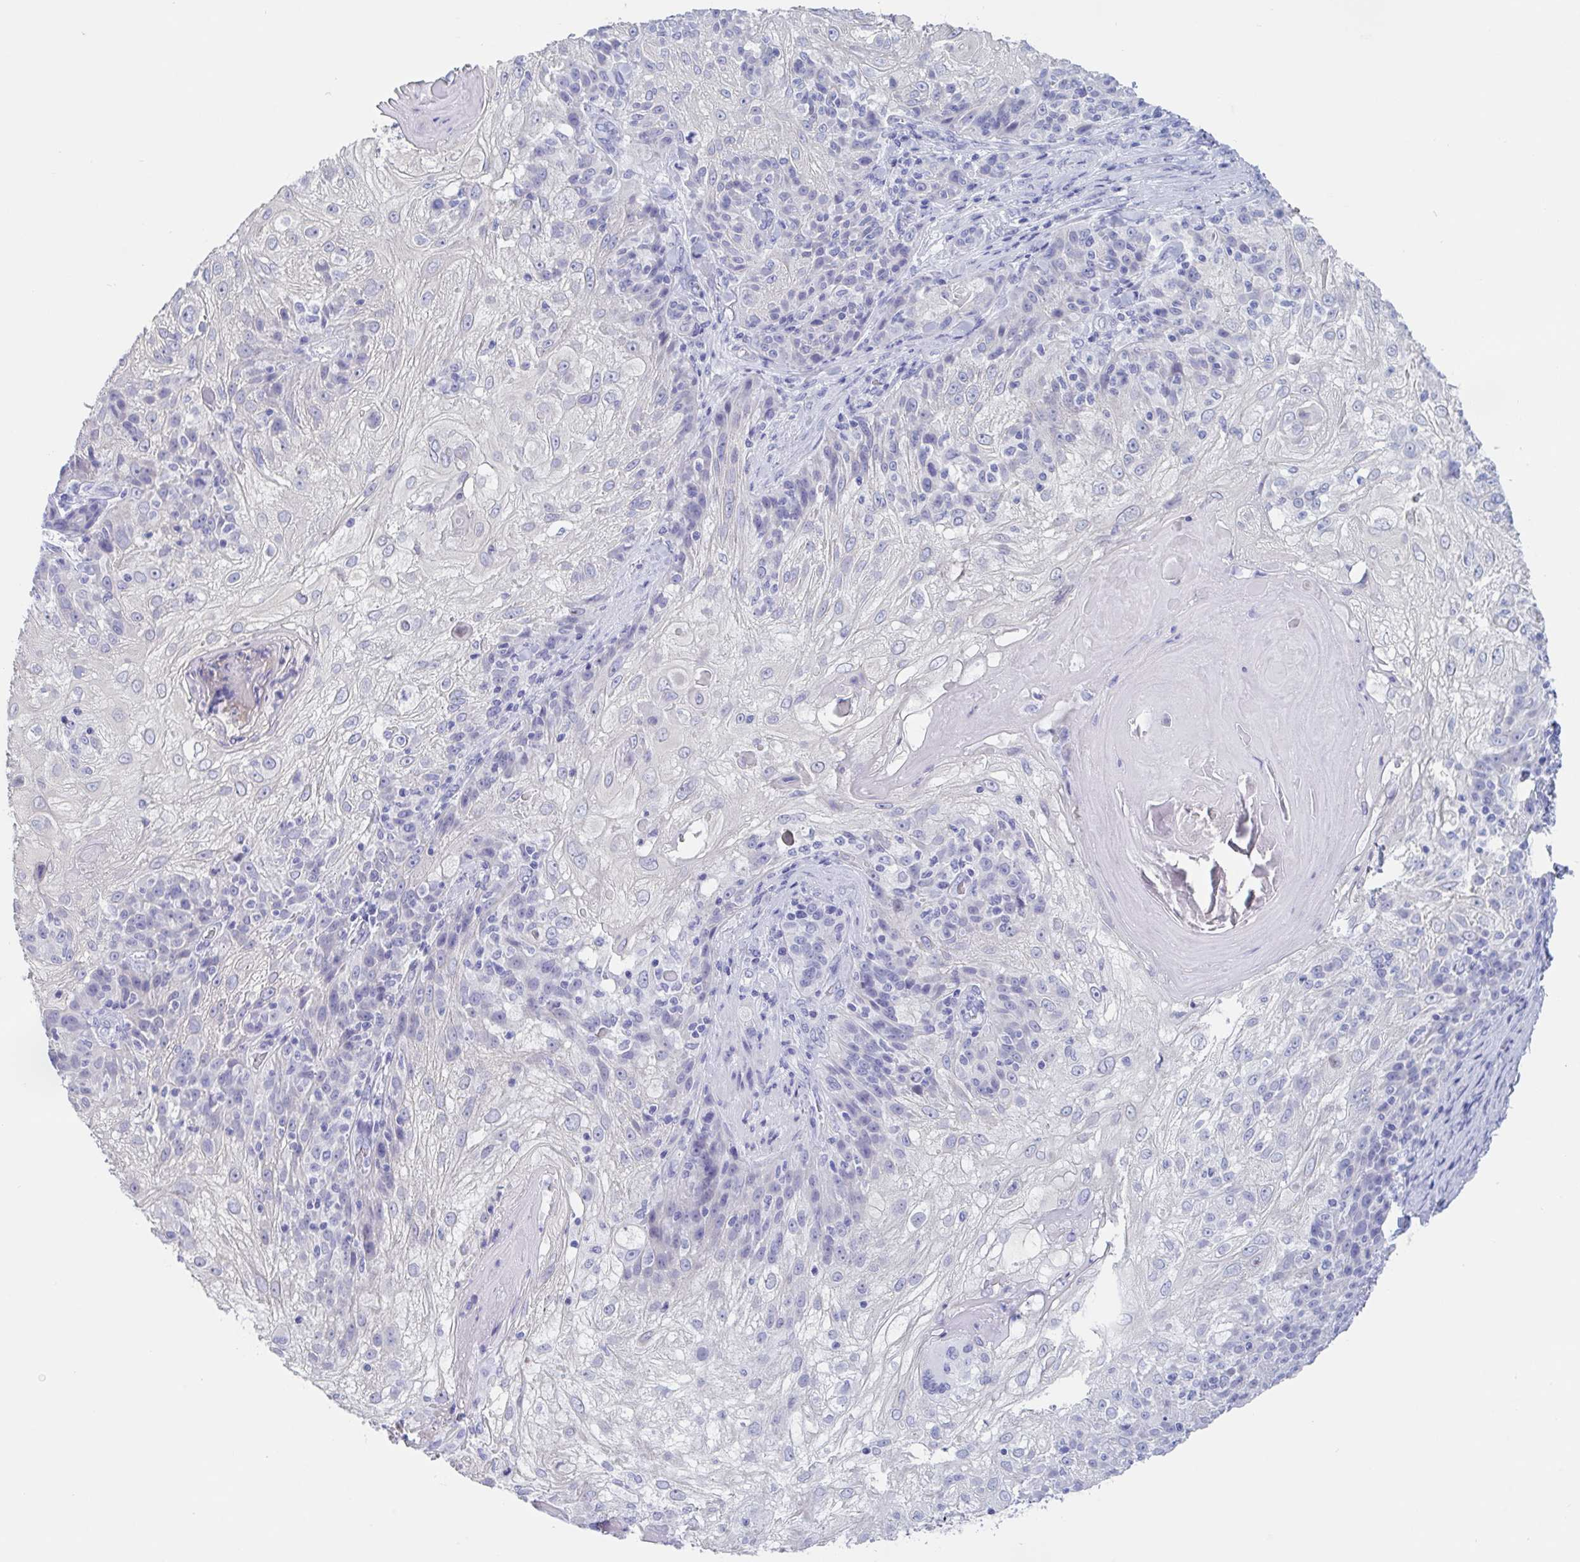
{"staining": {"intensity": "negative", "quantity": "none", "location": "none"}, "tissue": "skin cancer", "cell_type": "Tumor cells", "image_type": "cancer", "snomed": [{"axis": "morphology", "description": "Normal tissue, NOS"}, {"axis": "morphology", "description": "Squamous cell carcinoma, NOS"}, {"axis": "topography", "description": "Skin"}], "caption": "The micrograph reveals no significant expression in tumor cells of skin squamous cell carcinoma. (DAB IHC visualized using brightfield microscopy, high magnification).", "gene": "CDX4", "patient": {"sex": "female", "age": 83}}